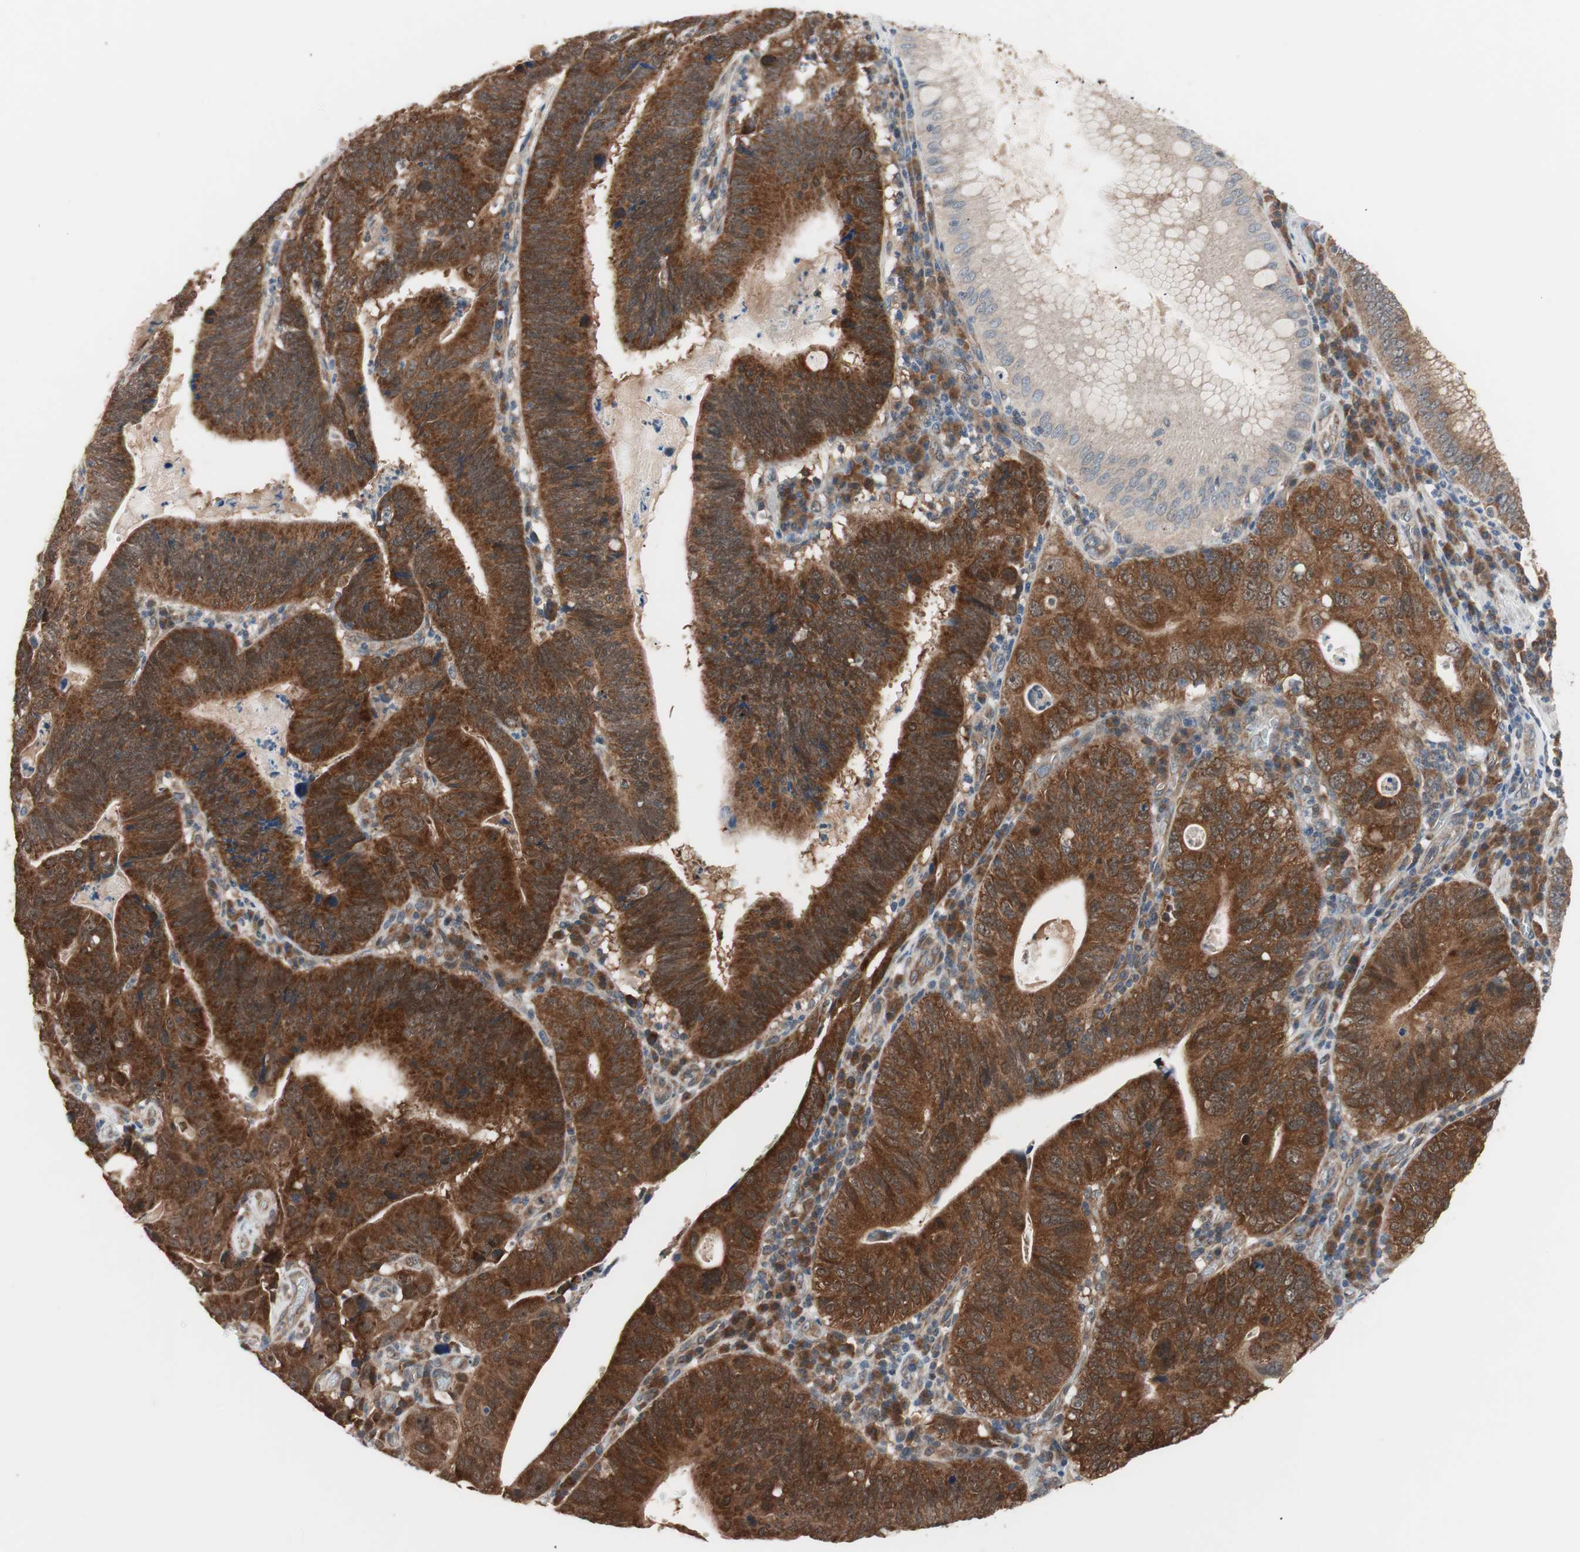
{"staining": {"intensity": "strong", "quantity": ">75%", "location": "cytoplasmic/membranous"}, "tissue": "stomach cancer", "cell_type": "Tumor cells", "image_type": "cancer", "snomed": [{"axis": "morphology", "description": "Adenocarcinoma, NOS"}, {"axis": "topography", "description": "Stomach"}], "caption": "There is high levels of strong cytoplasmic/membranous expression in tumor cells of stomach cancer, as demonstrated by immunohistochemical staining (brown color).", "gene": "HMBS", "patient": {"sex": "male", "age": 59}}